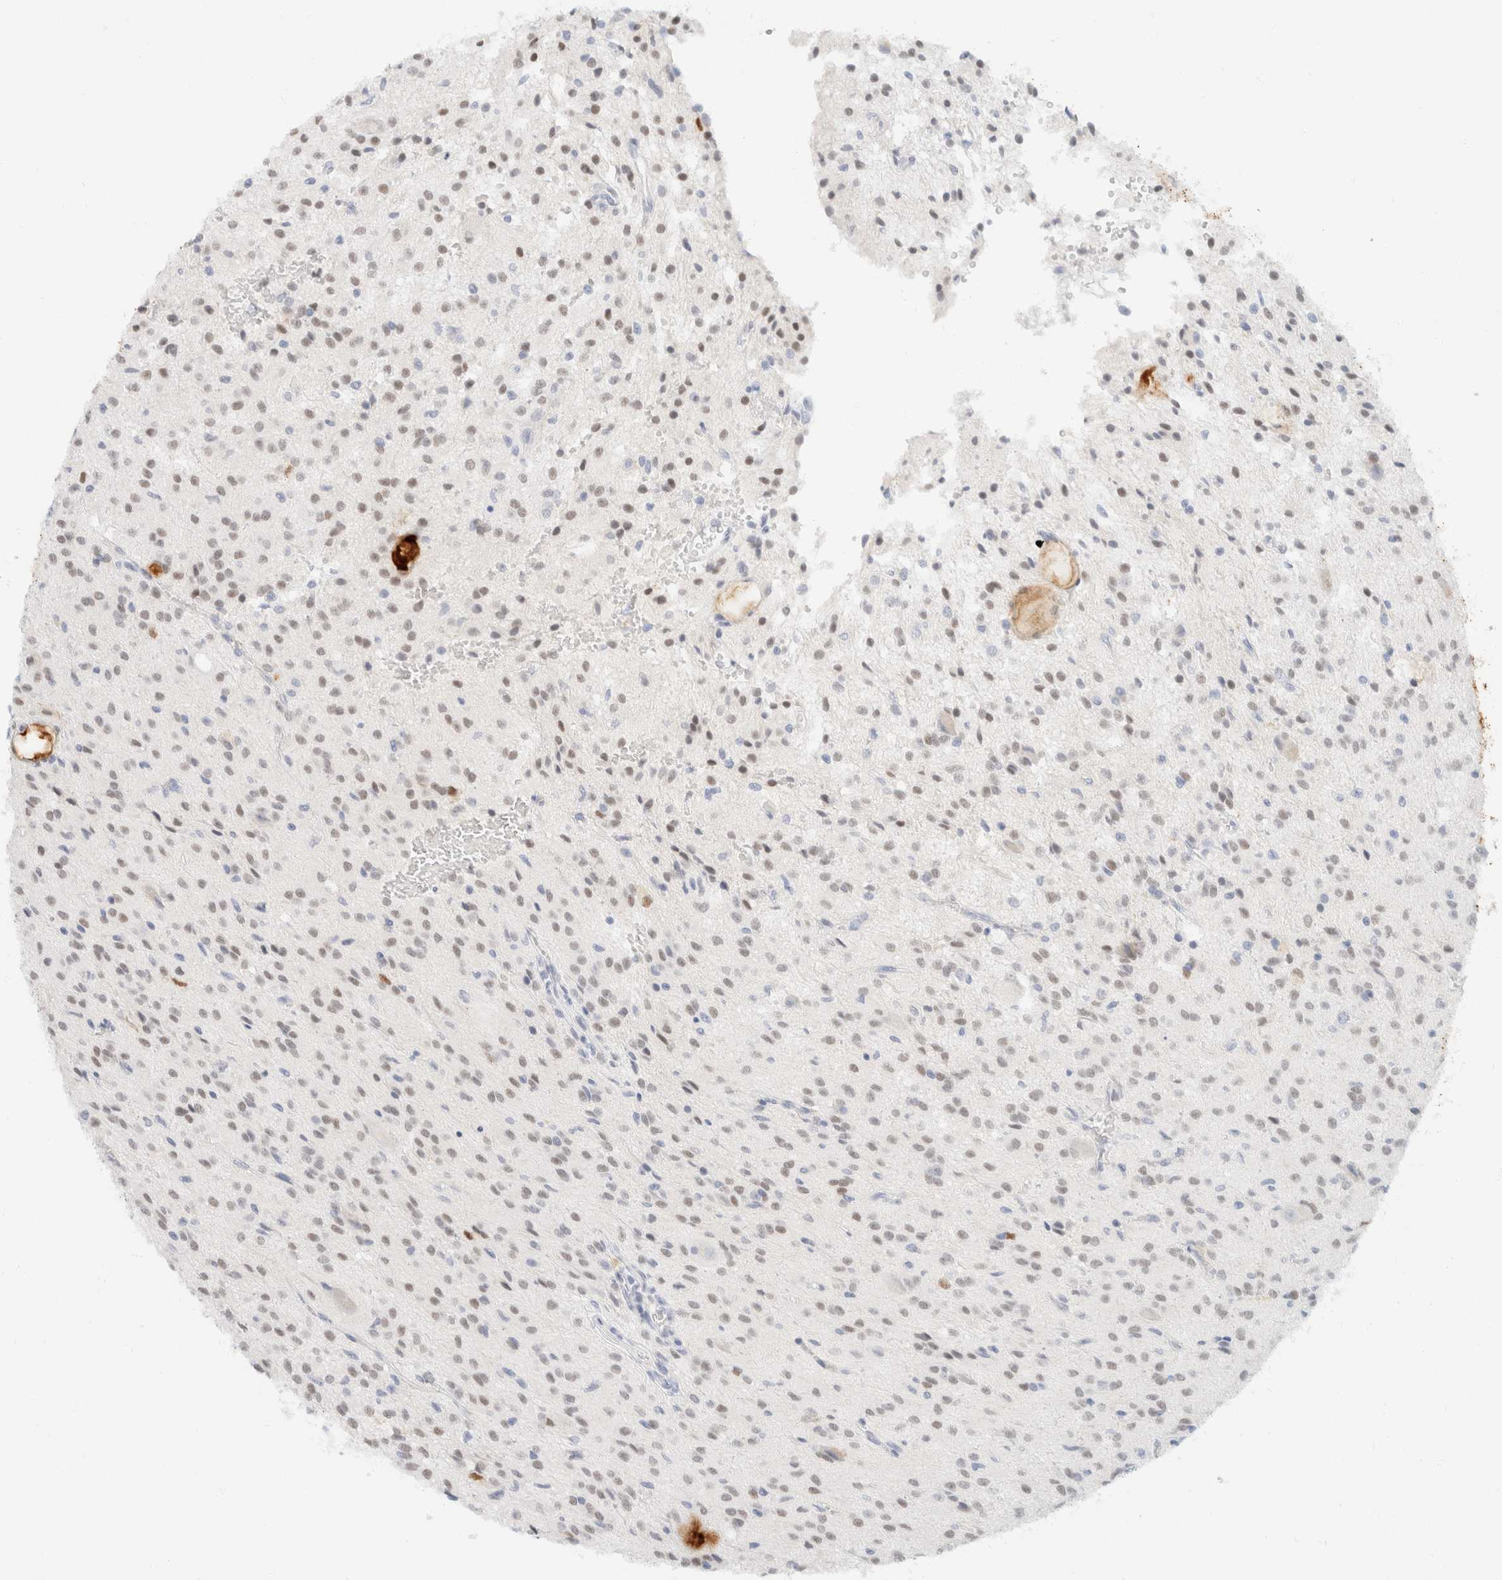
{"staining": {"intensity": "weak", "quantity": "<25%", "location": "nuclear"}, "tissue": "glioma", "cell_type": "Tumor cells", "image_type": "cancer", "snomed": [{"axis": "morphology", "description": "Glioma, malignant, High grade"}, {"axis": "topography", "description": "Brain"}], "caption": "High-grade glioma (malignant) was stained to show a protein in brown. There is no significant expression in tumor cells.", "gene": "KRT20", "patient": {"sex": "female", "age": 59}}